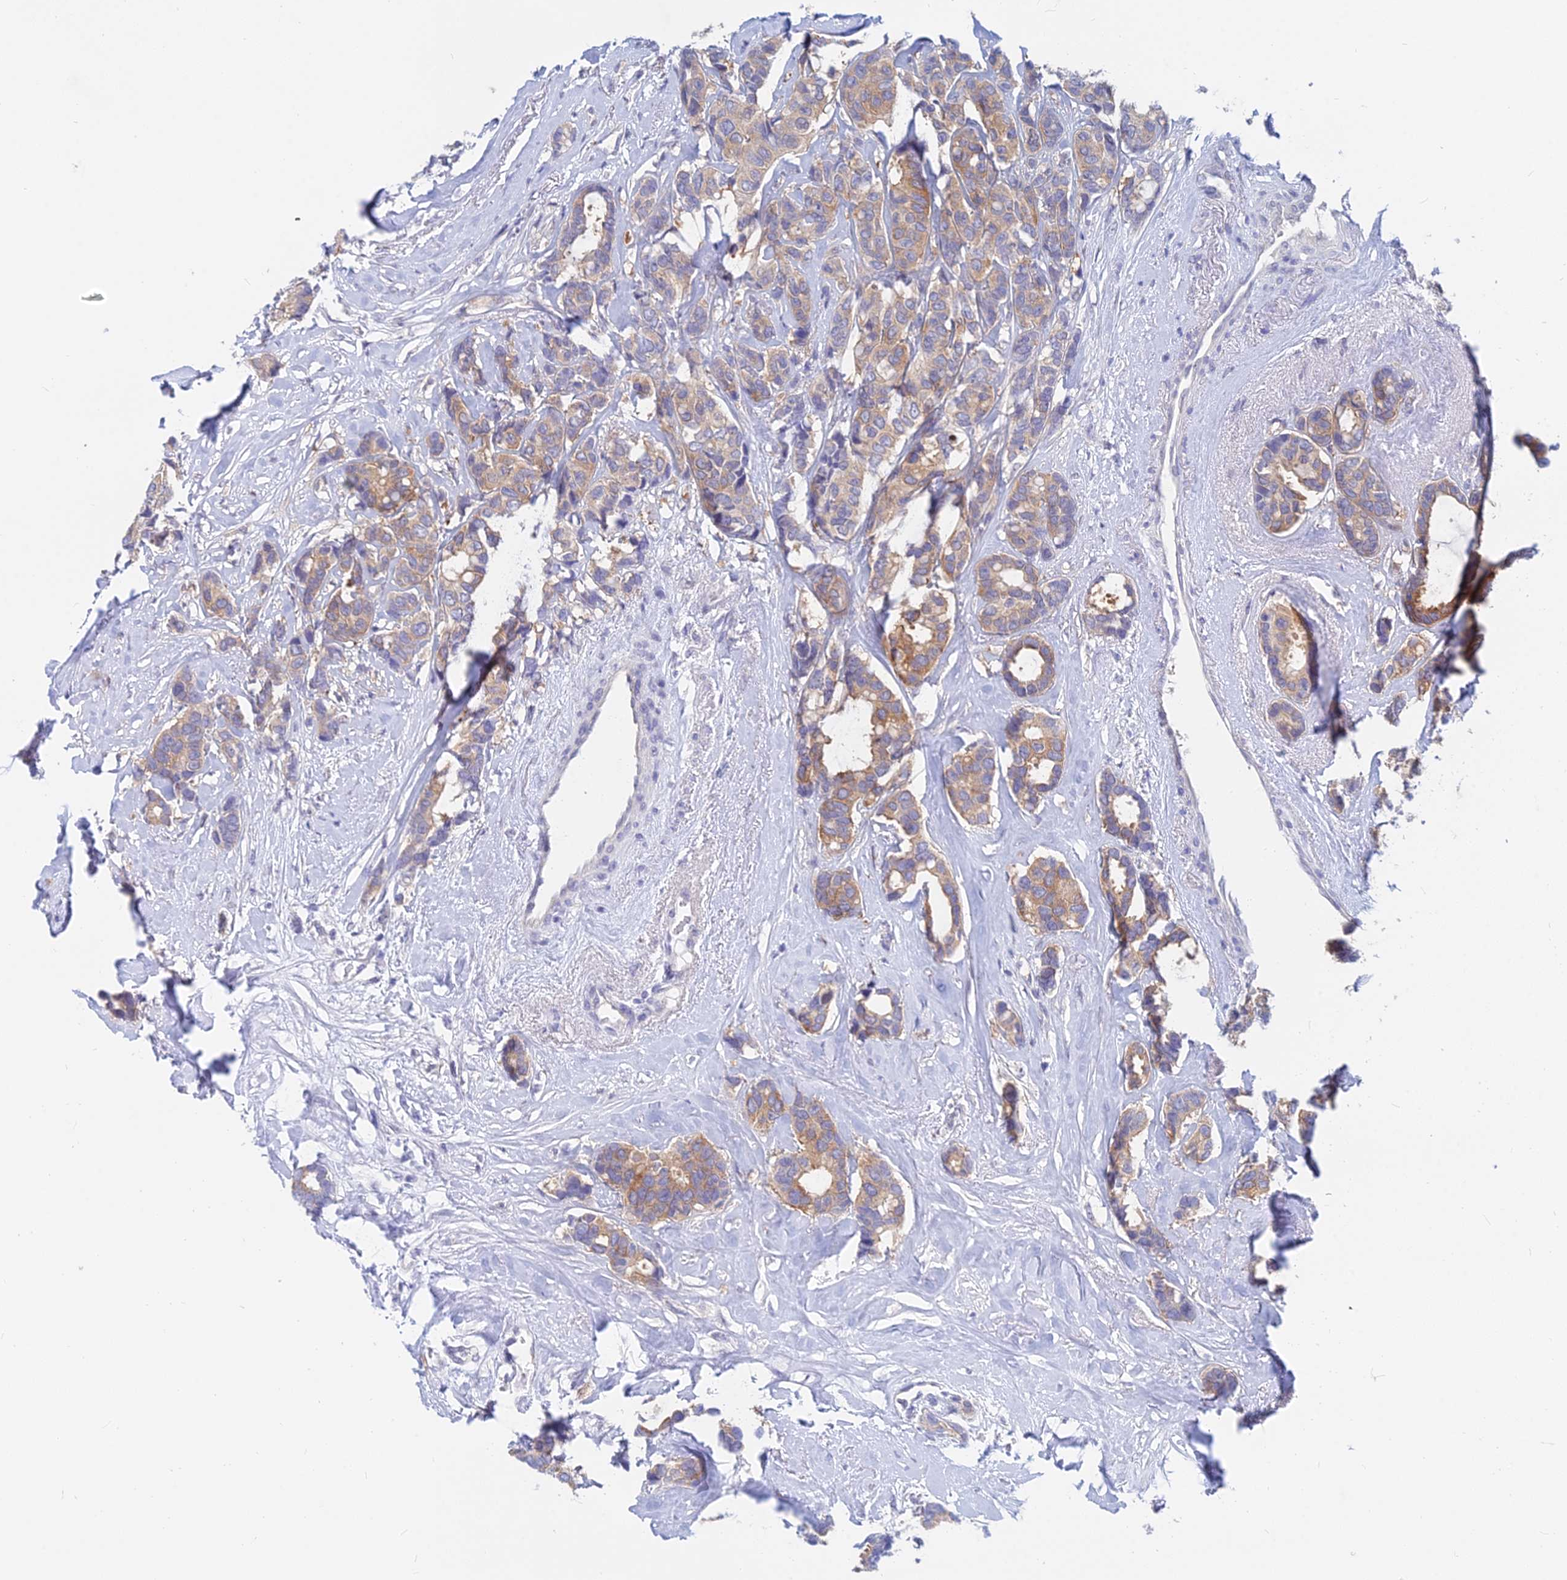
{"staining": {"intensity": "moderate", "quantity": ">75%", "location": "cytoplasmic/membranous"}, "tissue": "breast cancer", "cell_type": "Tumor cells", "image_type": "cancer", "snomed": [{"axis": "morphology", "description": "Duct carcinoma"}, {"axis": "topography", "description": "Breast"}], "caption": "Immunohistochemical staining of breast cancer (invasive ductal carcinoma) displays medium levels of moderate cytoplasmic/membranous positivity in approximately >75% of tumor cells.", "gene": "B3GALT4", "patient": {"sex": "female", "age": 87}}